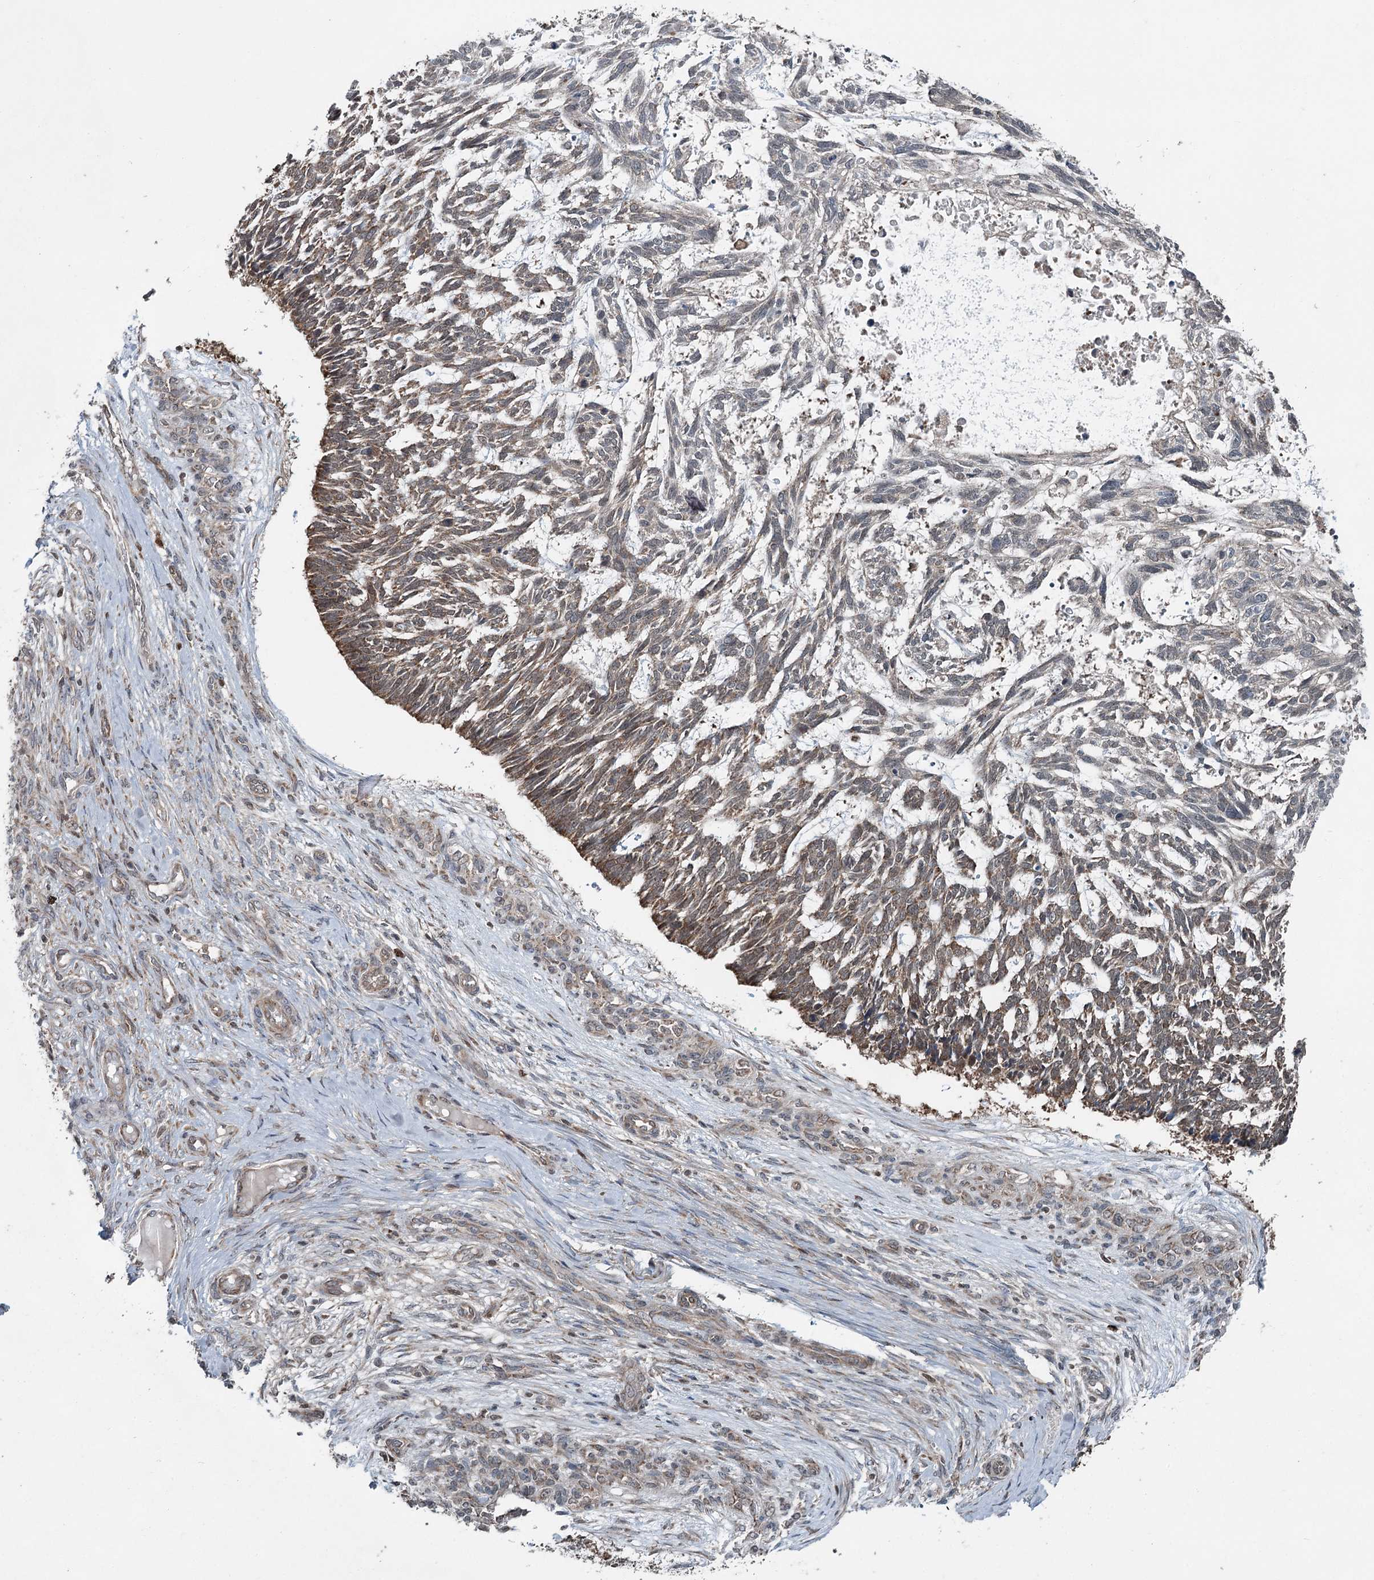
{"staining": {"intensity": "moderate", "quantity": ">75%", "location": "cytoplasmic/membranous,nuclear"}, "tissue": "skin cancer", "cell_type": "Tumor cells", "image_type": "cancer", "snomed": [{"axis": "morphology", "description": "Basal cell carcinoma"}, {"axis": "topography", "description": "Skin"}], "caption": "Immunohistochemistry (DAB (3,3'-diaminobenzidine)) staining of human skin basal cell carcinoma shows moderate cytoplasmic/membranous and nuclear protein positivity in about >75% of tumor cells.", "gene": "WAPL", "patient": {"sex": "male", "age": 88}}